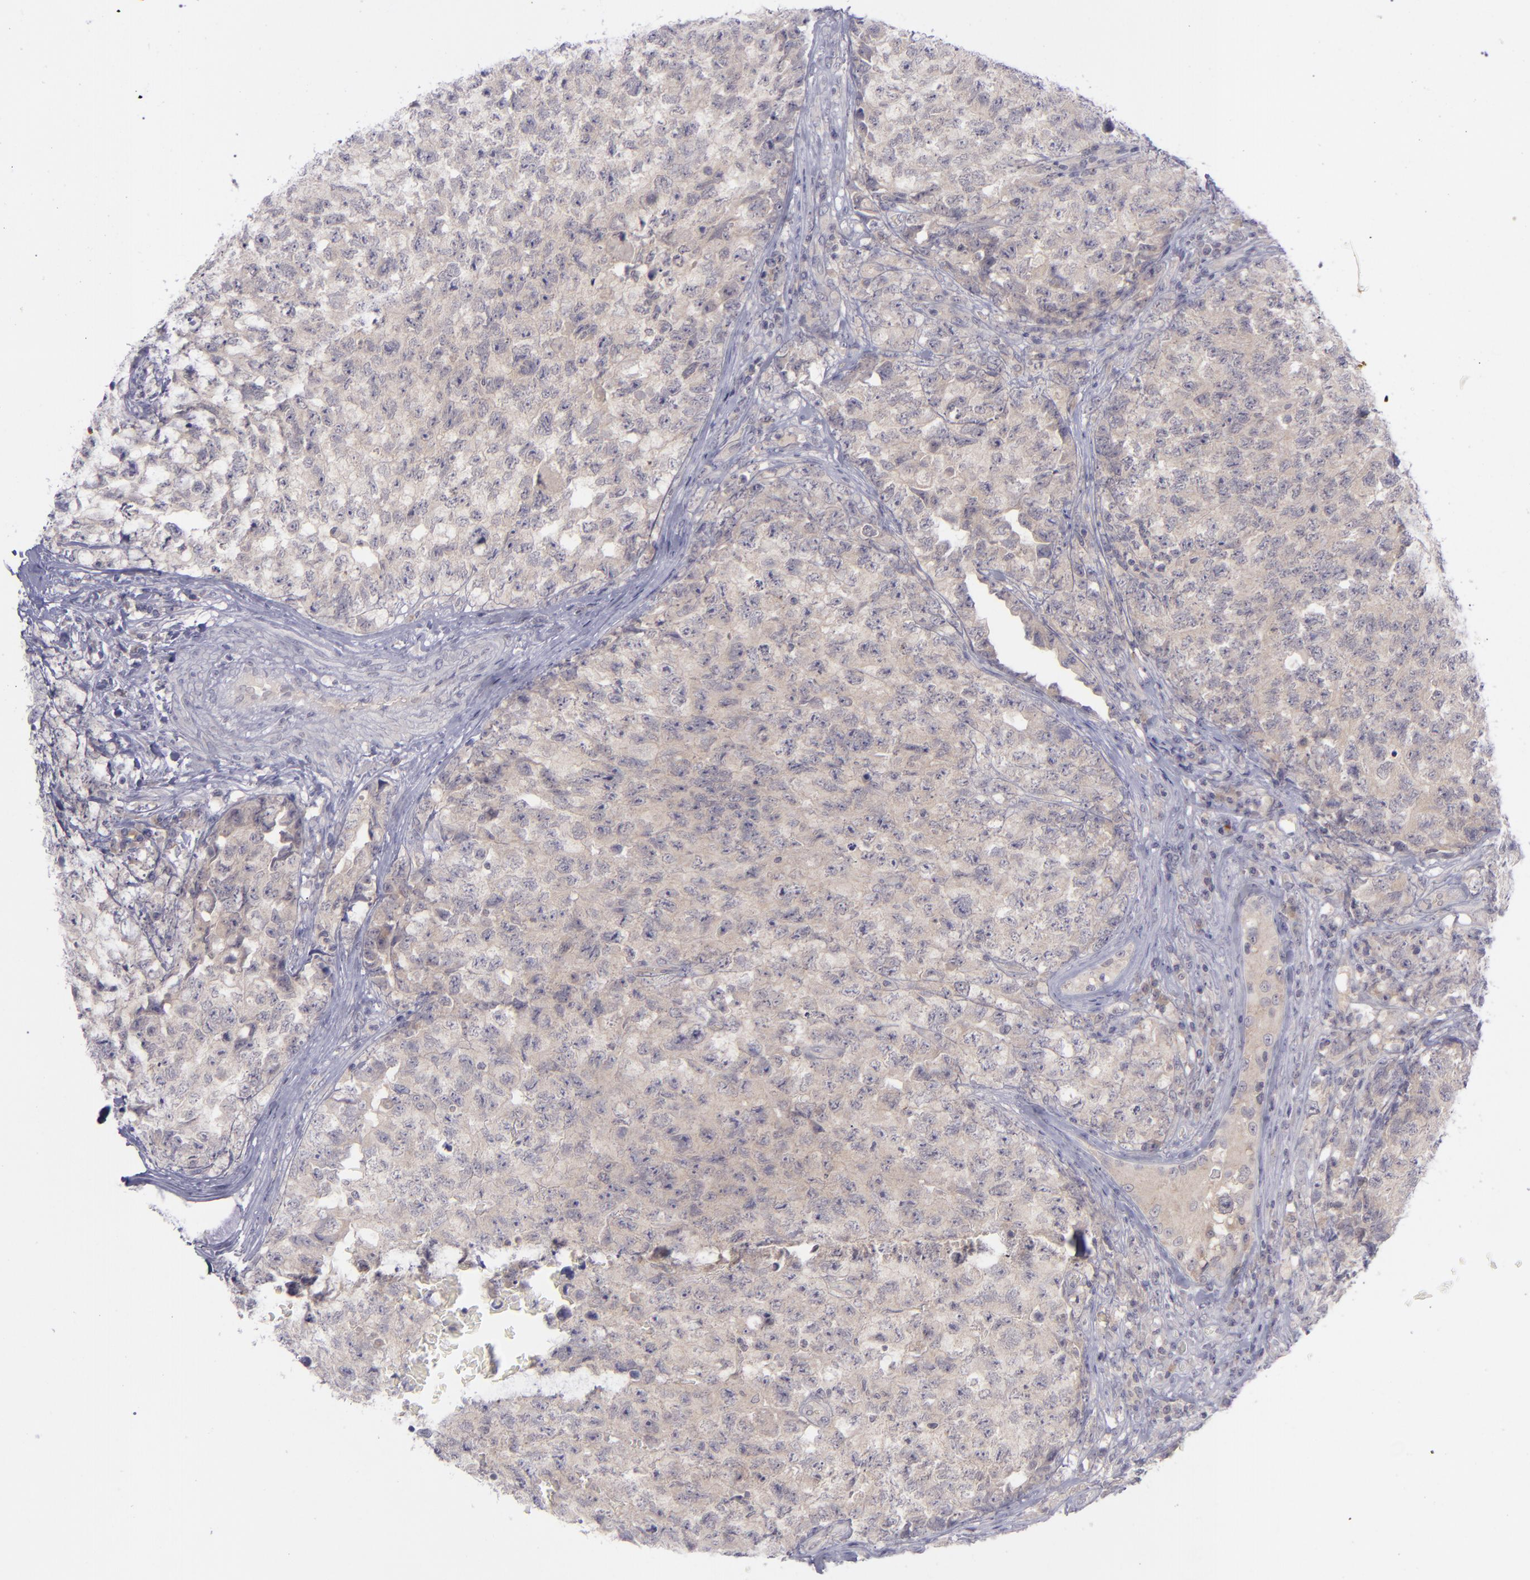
{"staining": {"intensity": "weak", "quantity": "25%-75%", "location": "cytoplasmic/membranous"}, "tissue": "testis cancer", "cell_type": "Tumor cells", "image_type": "cancer", "snomed": [{"axis": "morphology", "description": "Carcinoma, Embryonal, NOS"}, {"axis": "topography", "description": "Testis"}], "caption": "High-magnification brightfield microscopy of testis cancer (embryonal carcinoma) stained with DAB (brown) and counterstained with hematoxylin (blue). tumor cells exhibit weak cytoplasmic/membranous staining is appreciated in approximately25%-75% of cells.", "gene": "EVPL", "patient": {"sex": "male", "age": 31}}